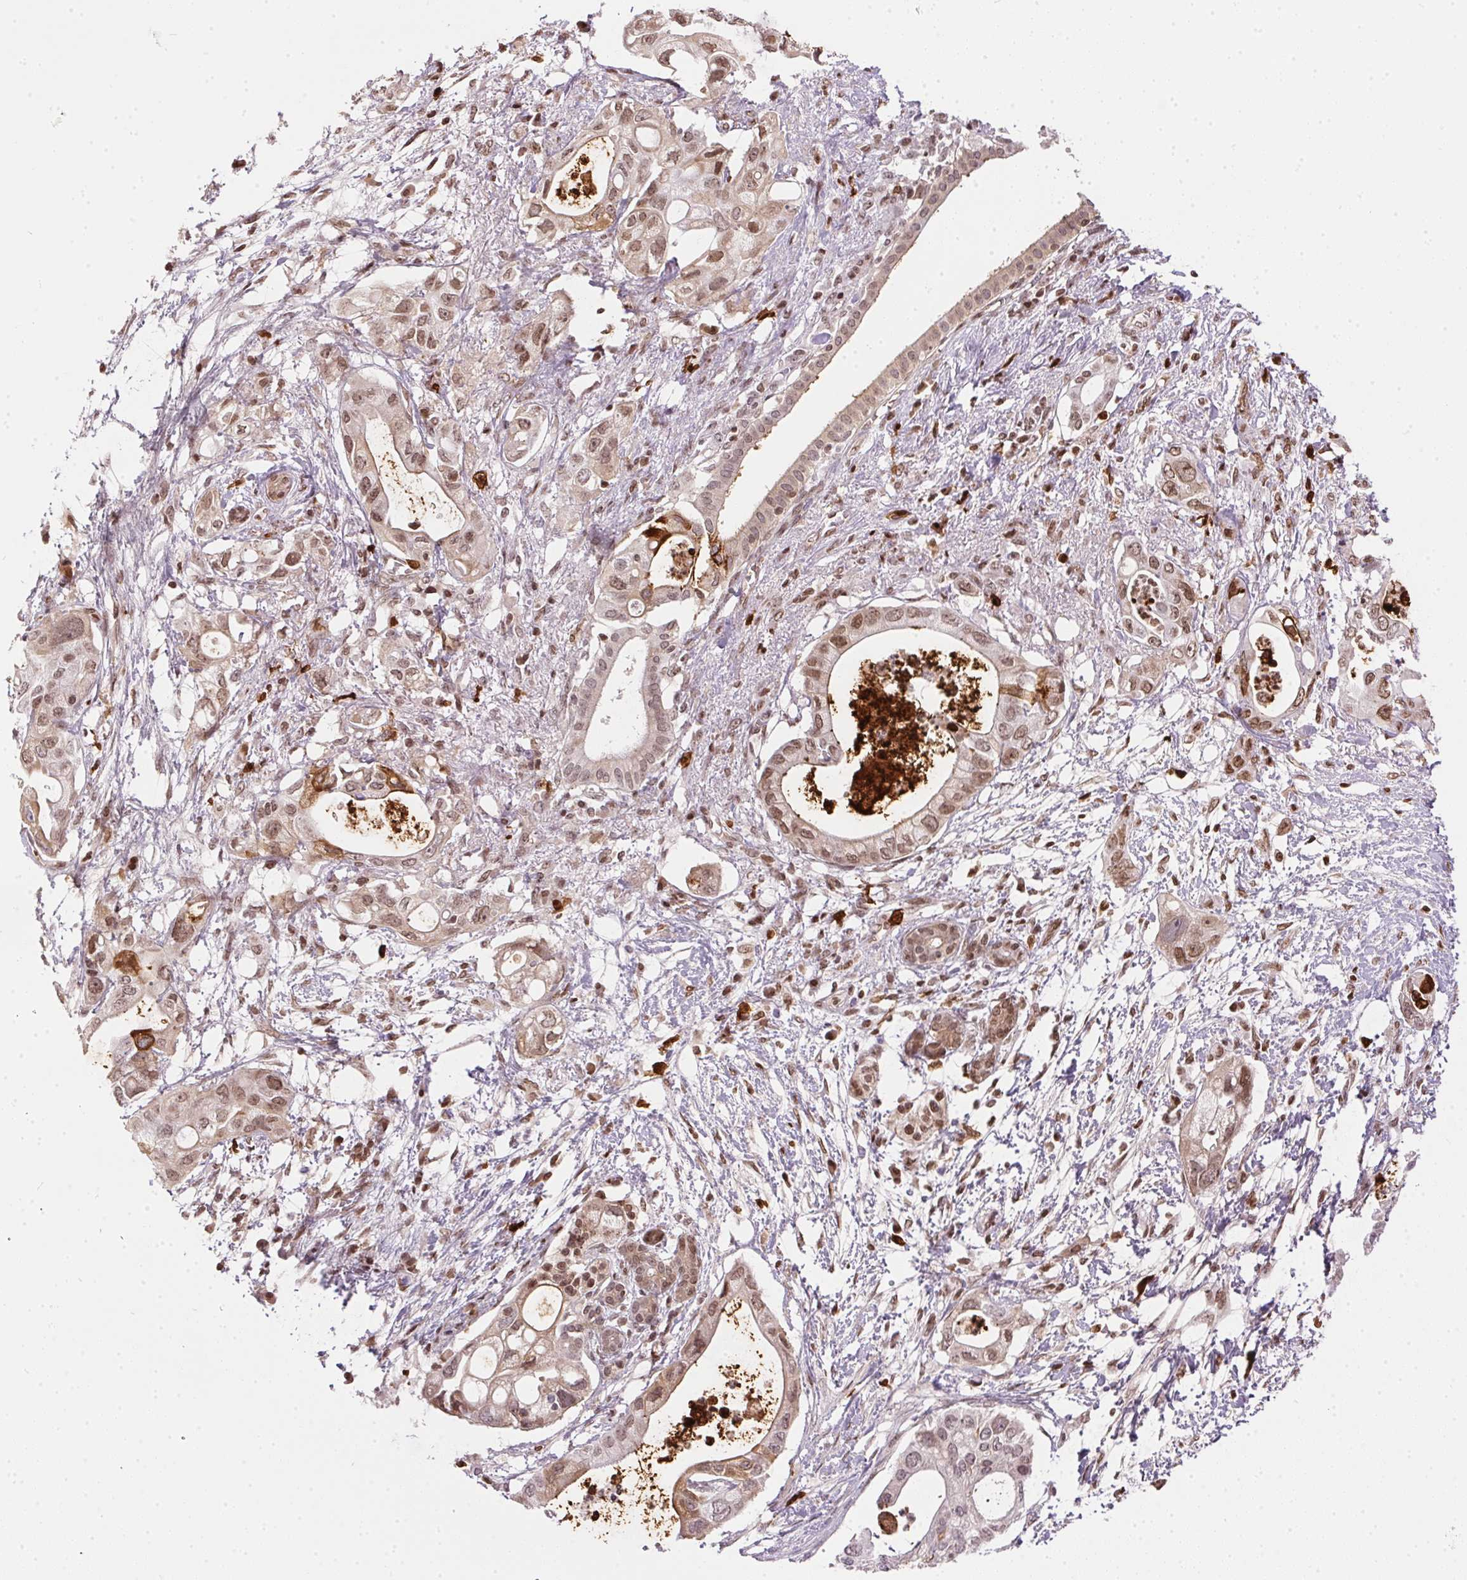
{"staining": {"intensity": "weak", "quantity": ">75%", "location": "cytoplasmic/membranous,nuclear"}, "tissue": "pancreatic cancer", "cell_type": "Tumor cells", "image_type": "cancer", "snomed": [{"axis": "morphology", "description": "Adenocarcinoma, NOS"}, {"axis": "topography", "description": "Pancreas"}], "caption": "Human pancreatic adenocarcinoma stained with a brown dye exhibits weak cytoplasmic/membranous and nuclear positive staining in approximately >75% of tumor cells.", "gene": "ORM1", "patient": {"sex": "female", "age": 72}}